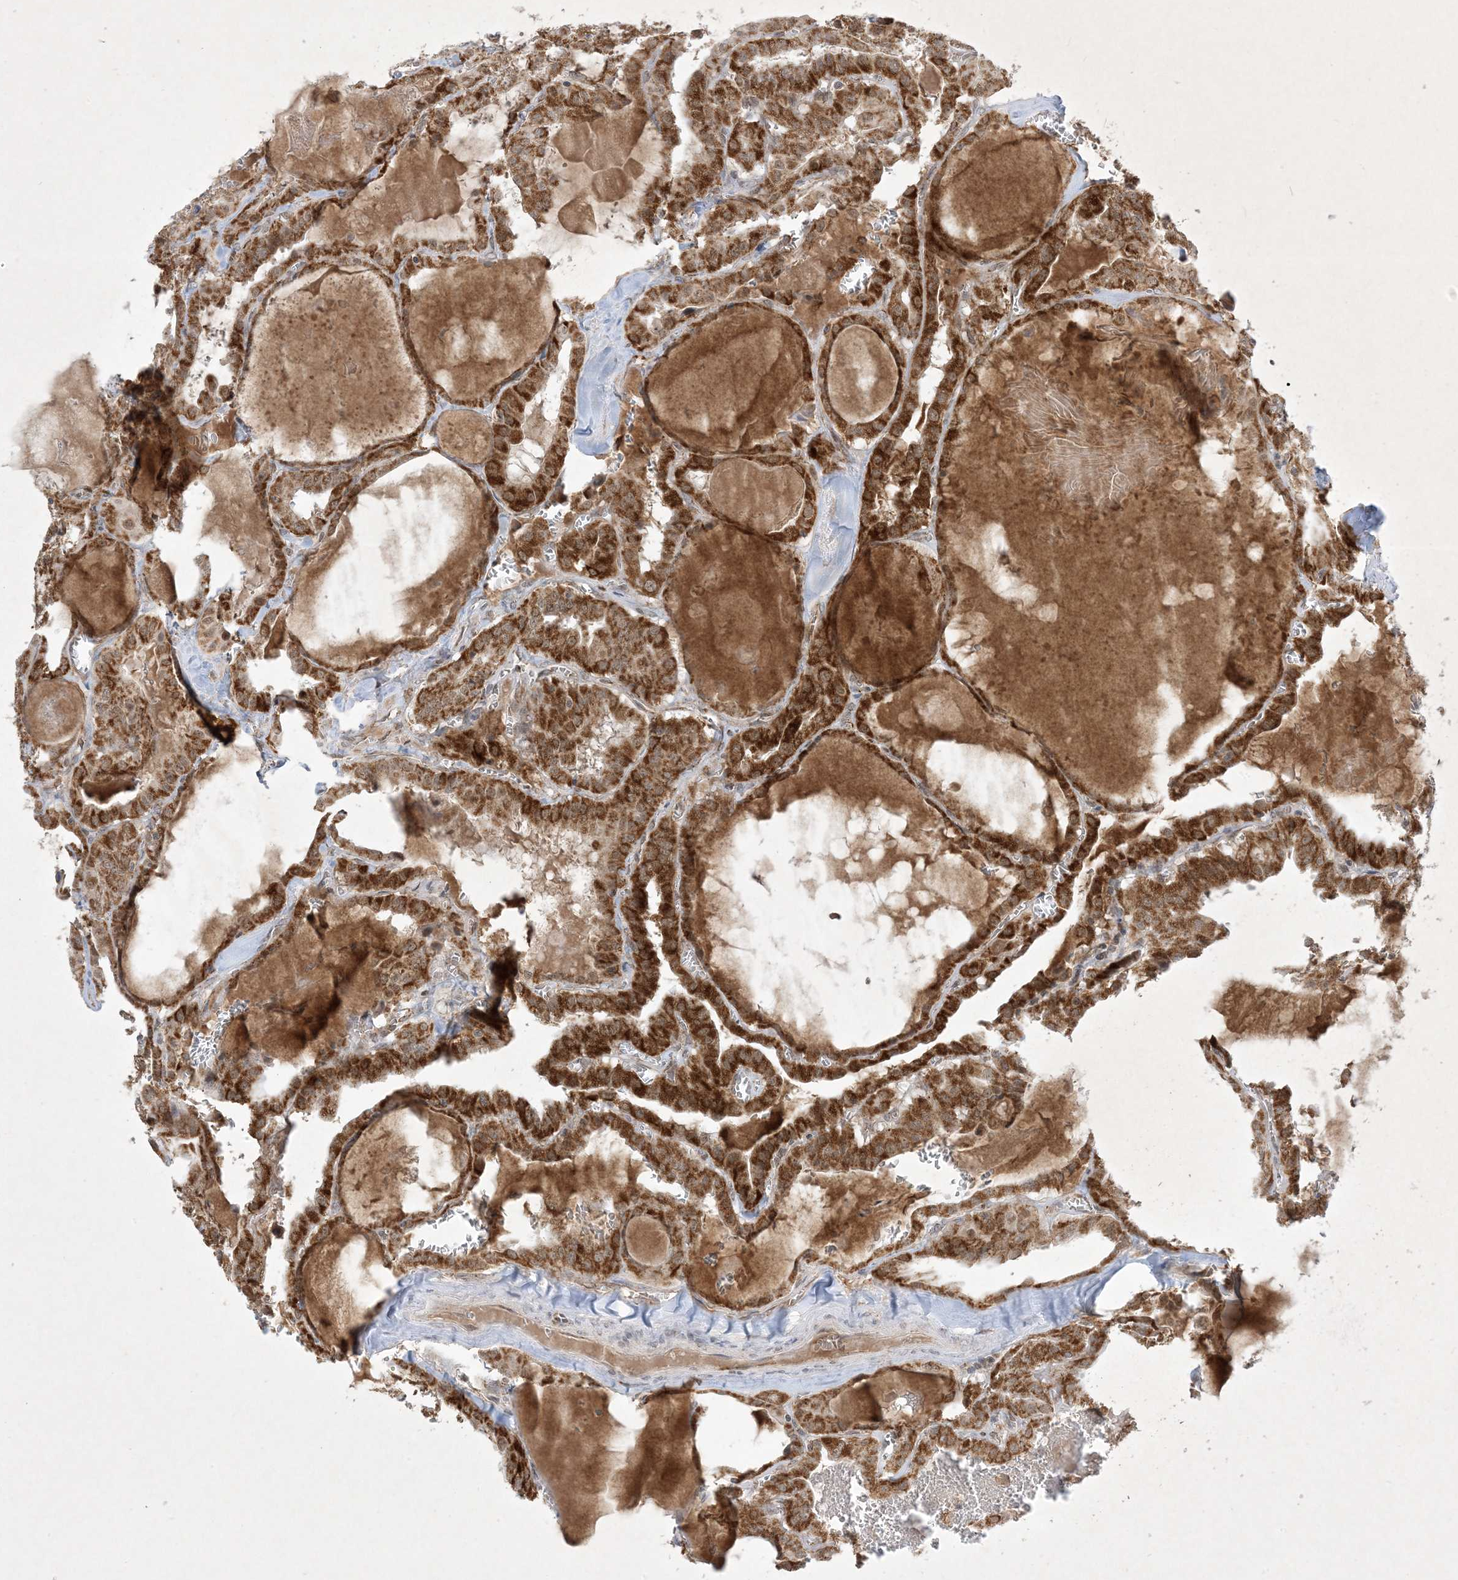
{"staining": {"intensity": "strong", "quantity": ">75%", "location": "cytoplasmic/membranous"}, "tissue": "thyroid cancer", "cell_type": "Tumor cells", "image_type": "cancer", "snomed": [{"axis": "morphology", "description": "Papillary adenocarcinoma, NOS"}, {"axis": "topography", "description": "Thyroid gland"}], "caption": "Tumor cells exhibit strong cytoplasmic/membranous staining in approximately >75% of cells in thyroid cancer.", "gene": "NDUFAF3", "patient": {"sex": "male", "age": 52}}